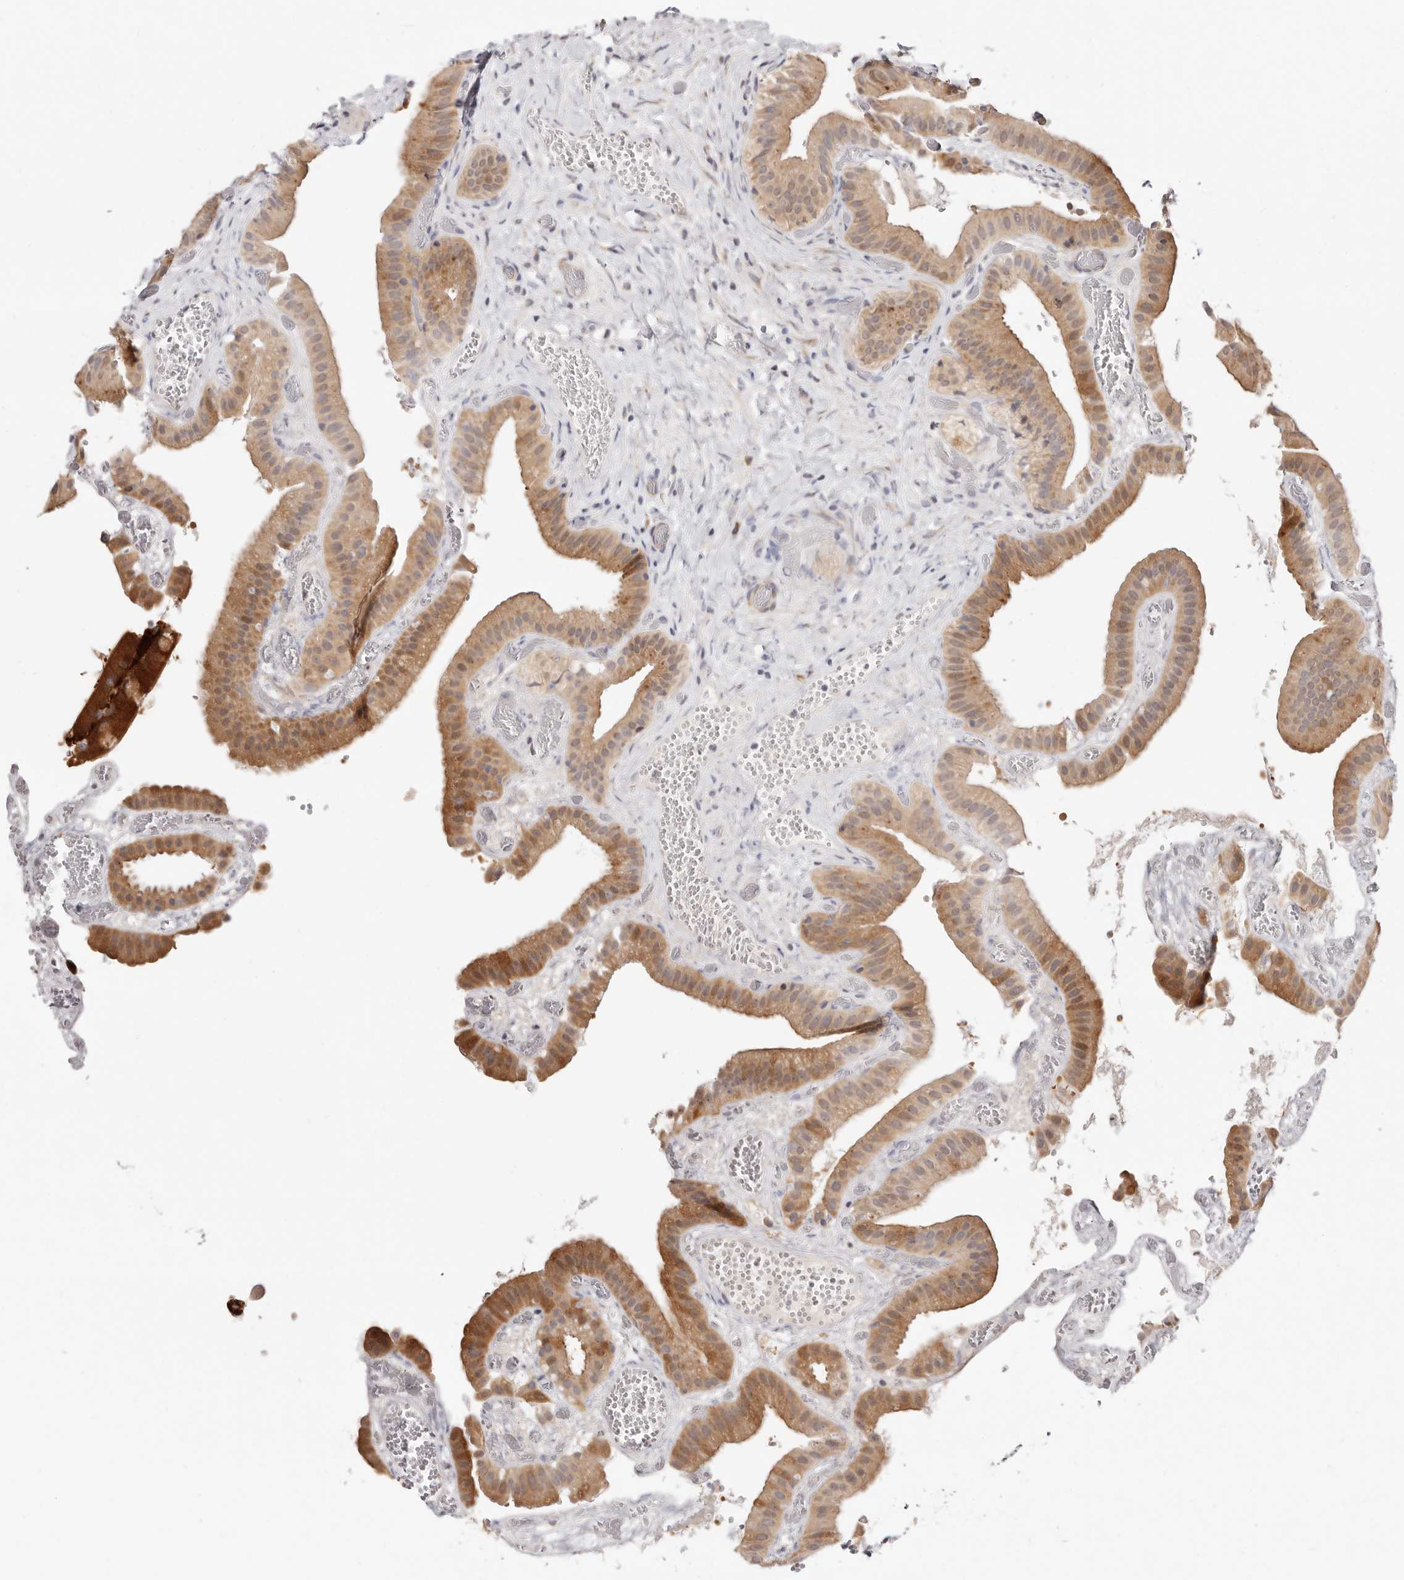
{"staining": {"intensity": "moderate", "quantity": ">75%", "location": "cytoplasmic/membranous,nuclear"}, "tissue": "gallbladder", "cell_type": "Glandular cells", "image_type": "normal", "snomed": [{"axis": "morphology", "description": "Normal tissue, NOS"}, {"axis": "topography", "description": "Gallbladder"}], "caption": "Gallbladder stained for a protein (brown) displays moderate cytoplasmic/membranous,nuclear positive positivity in about >75% of glandular cells.", "gene": "BCL2L15", "patient": {"sex": "female", "age": 64}}